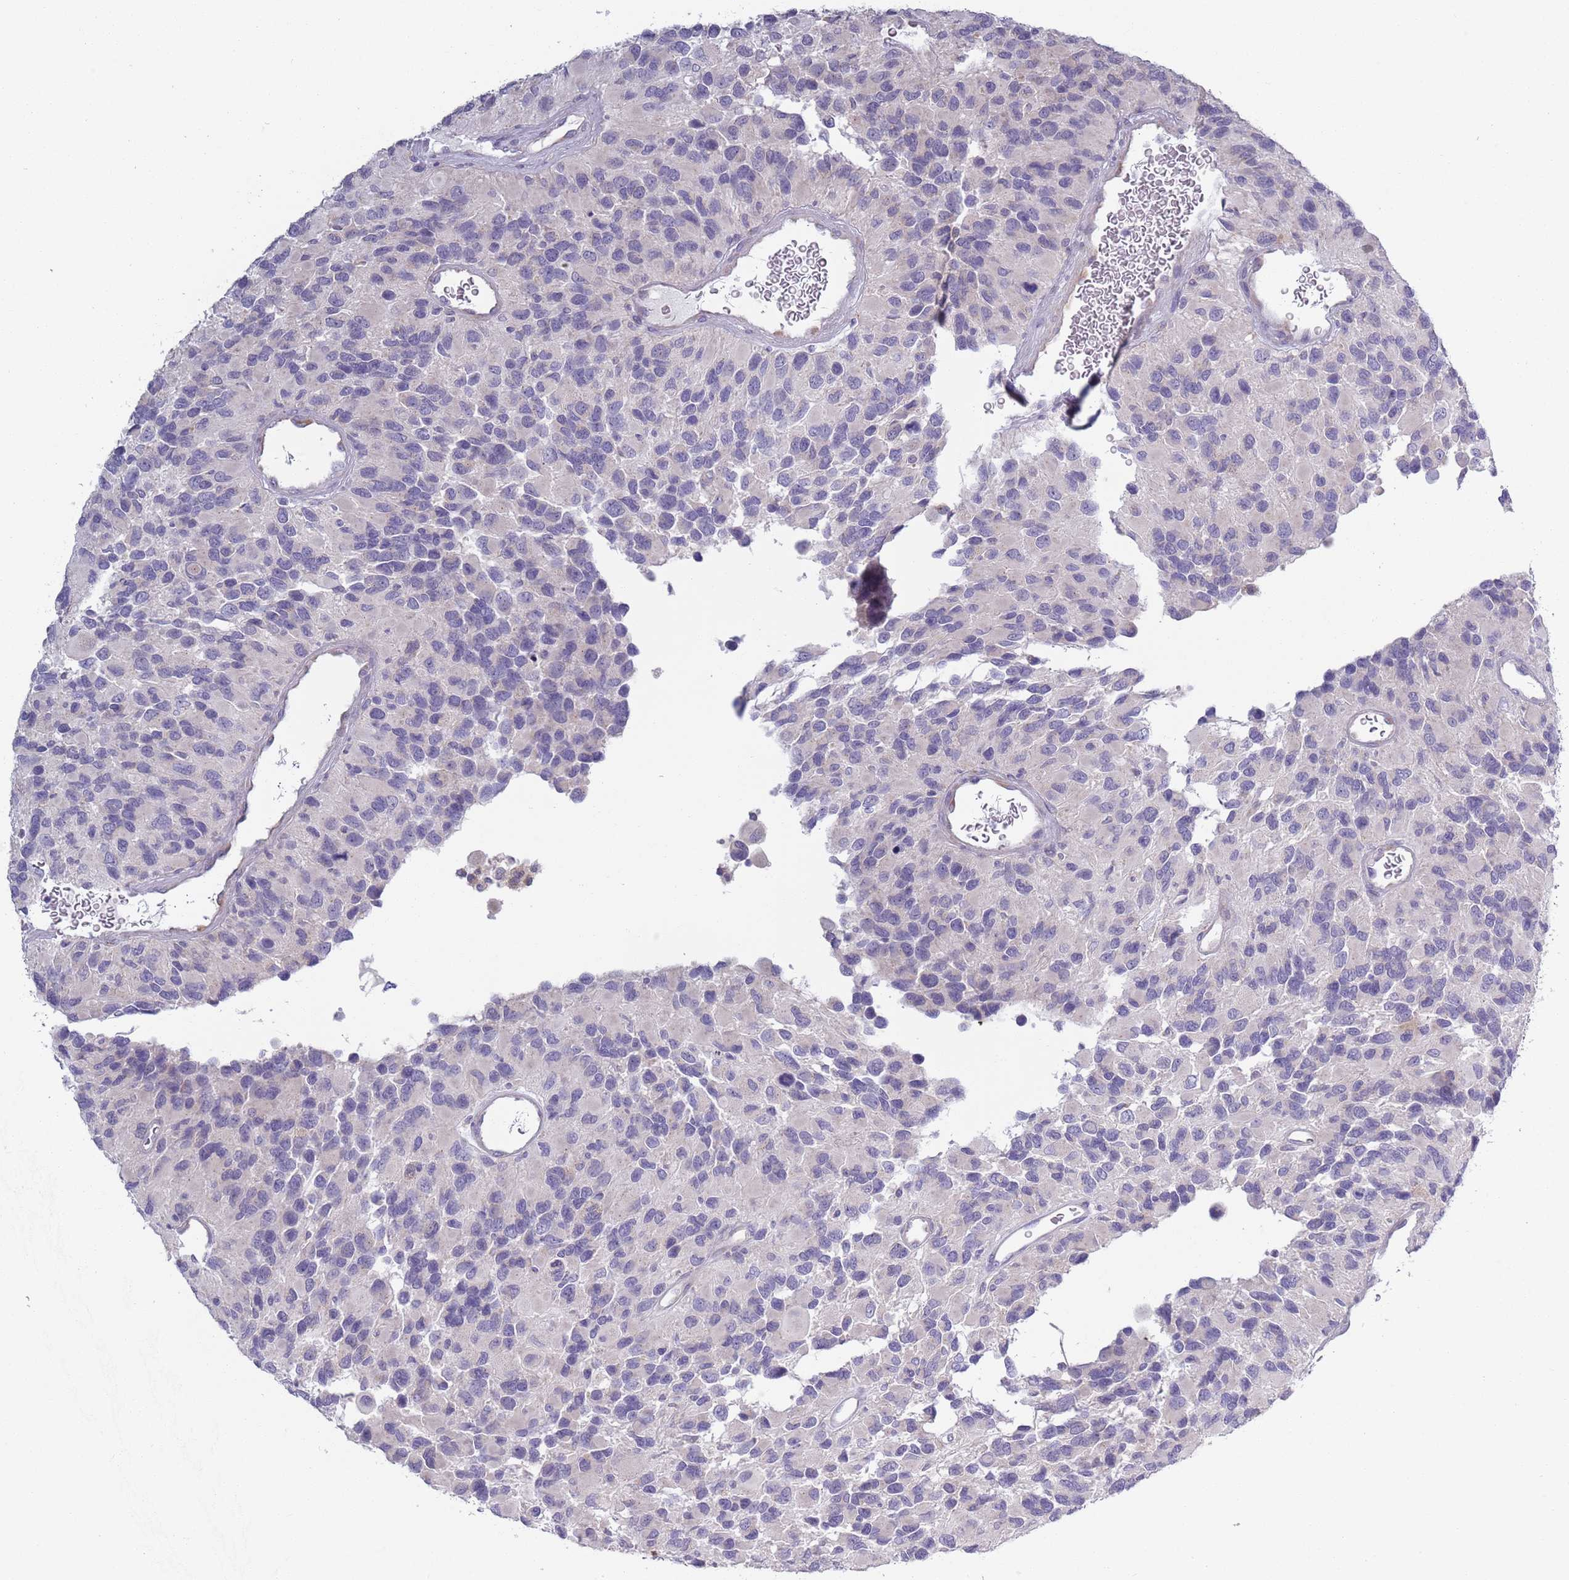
{"staining": {"intensity": "negative", "quantity": "none", "location": "none"}, "tissue": "glioma", "cell_type": "Tumor cells", "image_type": "cancer", "snomed": [{"axis": "morphology", "description": "Glioma, malignant, High grade"}, {"axis": "topography", "description": "Brain"}], "caption": "Histopathology image shows no protein positivity in tumor cells of glioma tissue. Brightfield microscopy of immunohistochemistry stained with DAB (3,3'-diaminobenzidine) (brown) and hematoxylin (blue), captured at high magnification.", "gene": "LTB", "patient": {"sex": "male", "age": 77}}